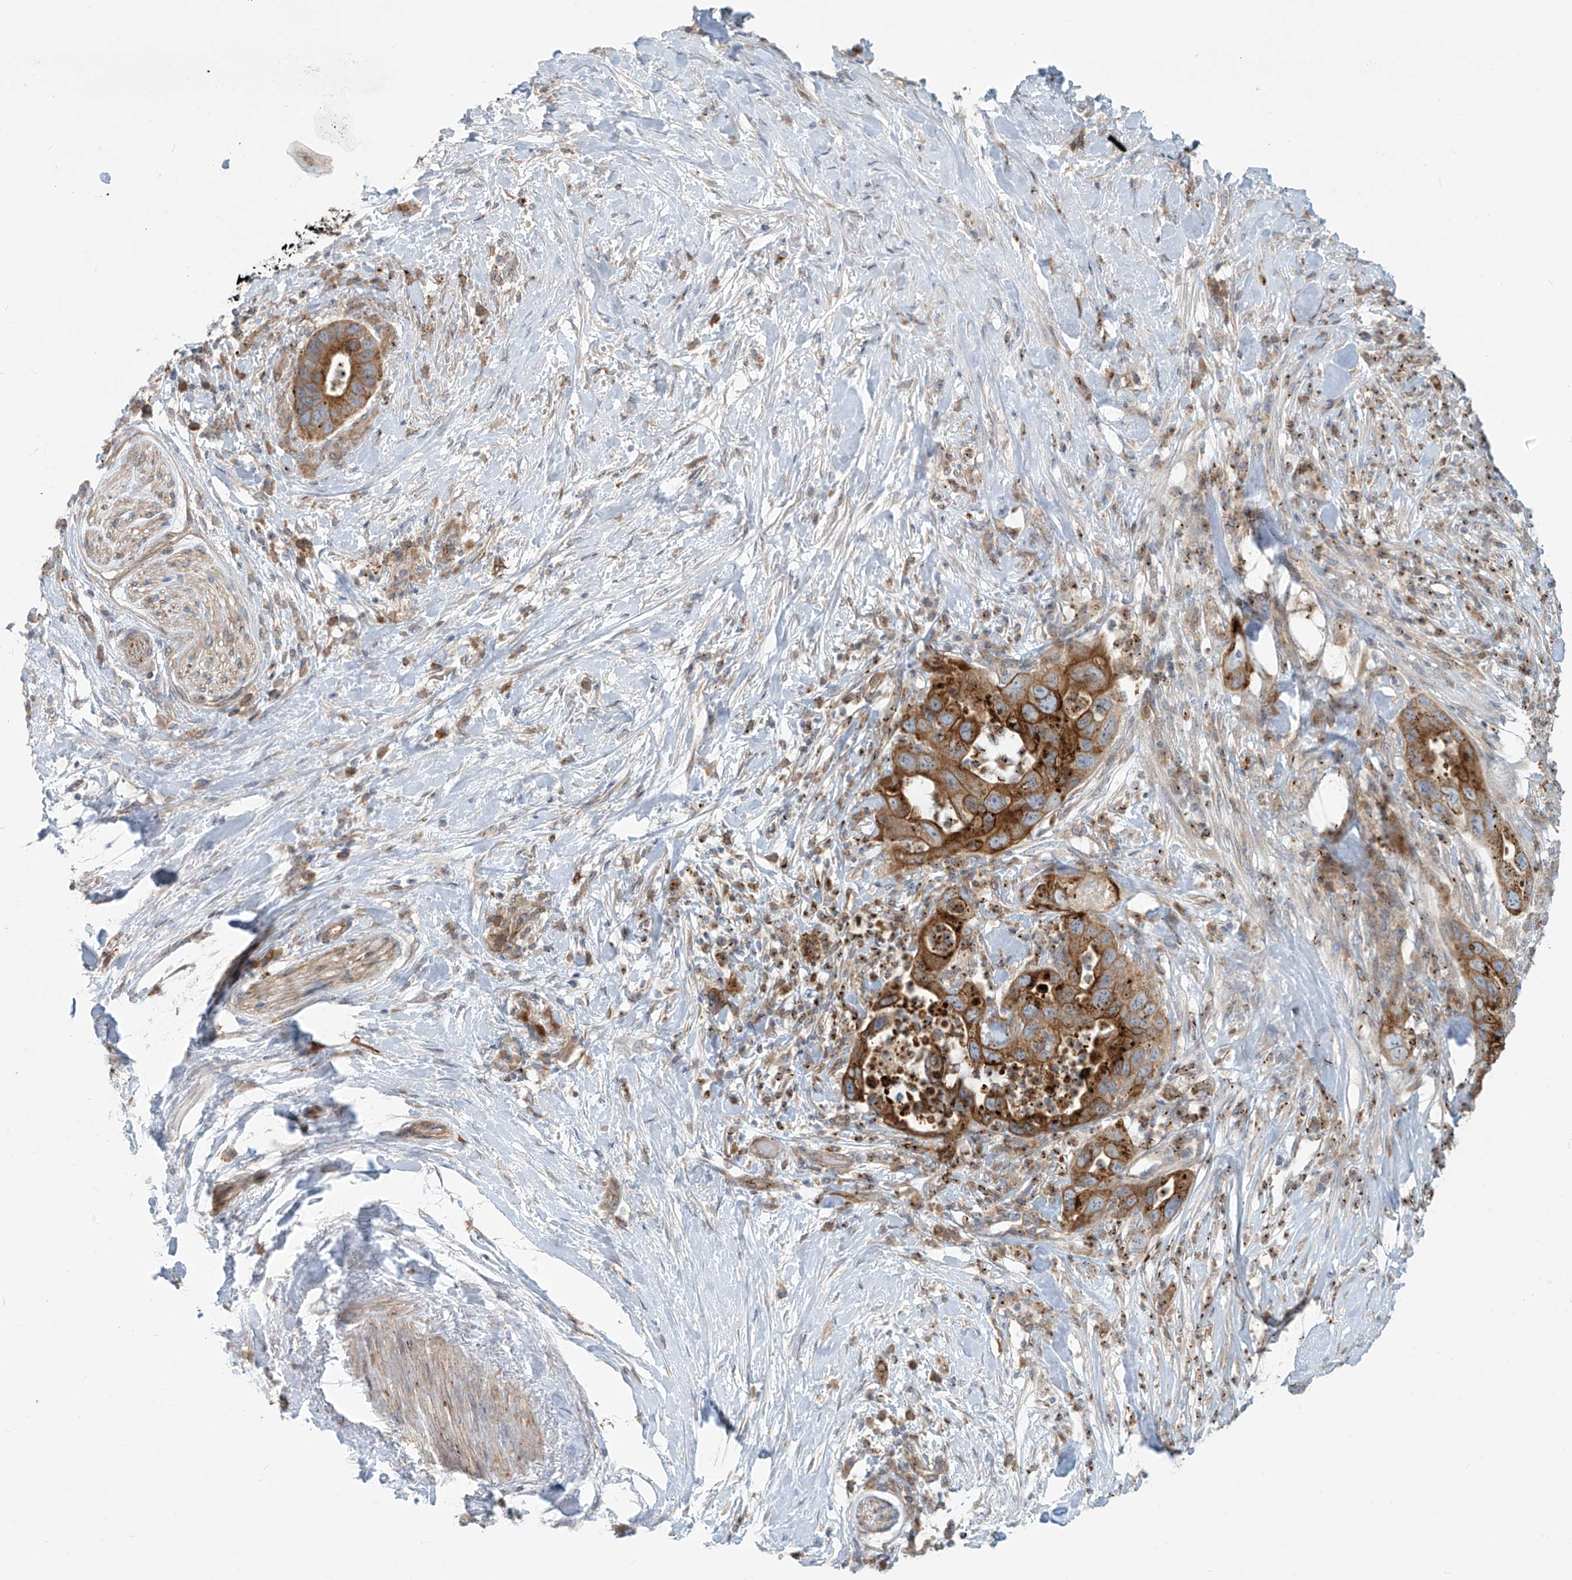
{"staining": {"intensity": "moderate", "quantity": ">75%", "location": "cytoplasmic/membranous"}, "tissue": "pancreatic cancer", "cell_type": "Tumor cells", "image_type": "cancer", "snomed": [{"axis": "morphology", "description": "Adenocarcinoma, NOS"}, {"axis": "topography", "description": "Pancreas"}], "caption": "DAB immunohistochemical staining of pancreatic adenocarcinoma shows moderate cytoplasmic/membranous protein expression in about >75% of tumor cells.", "gene": "LZTS3", "patient": {"sex": "female", "age": 71}}